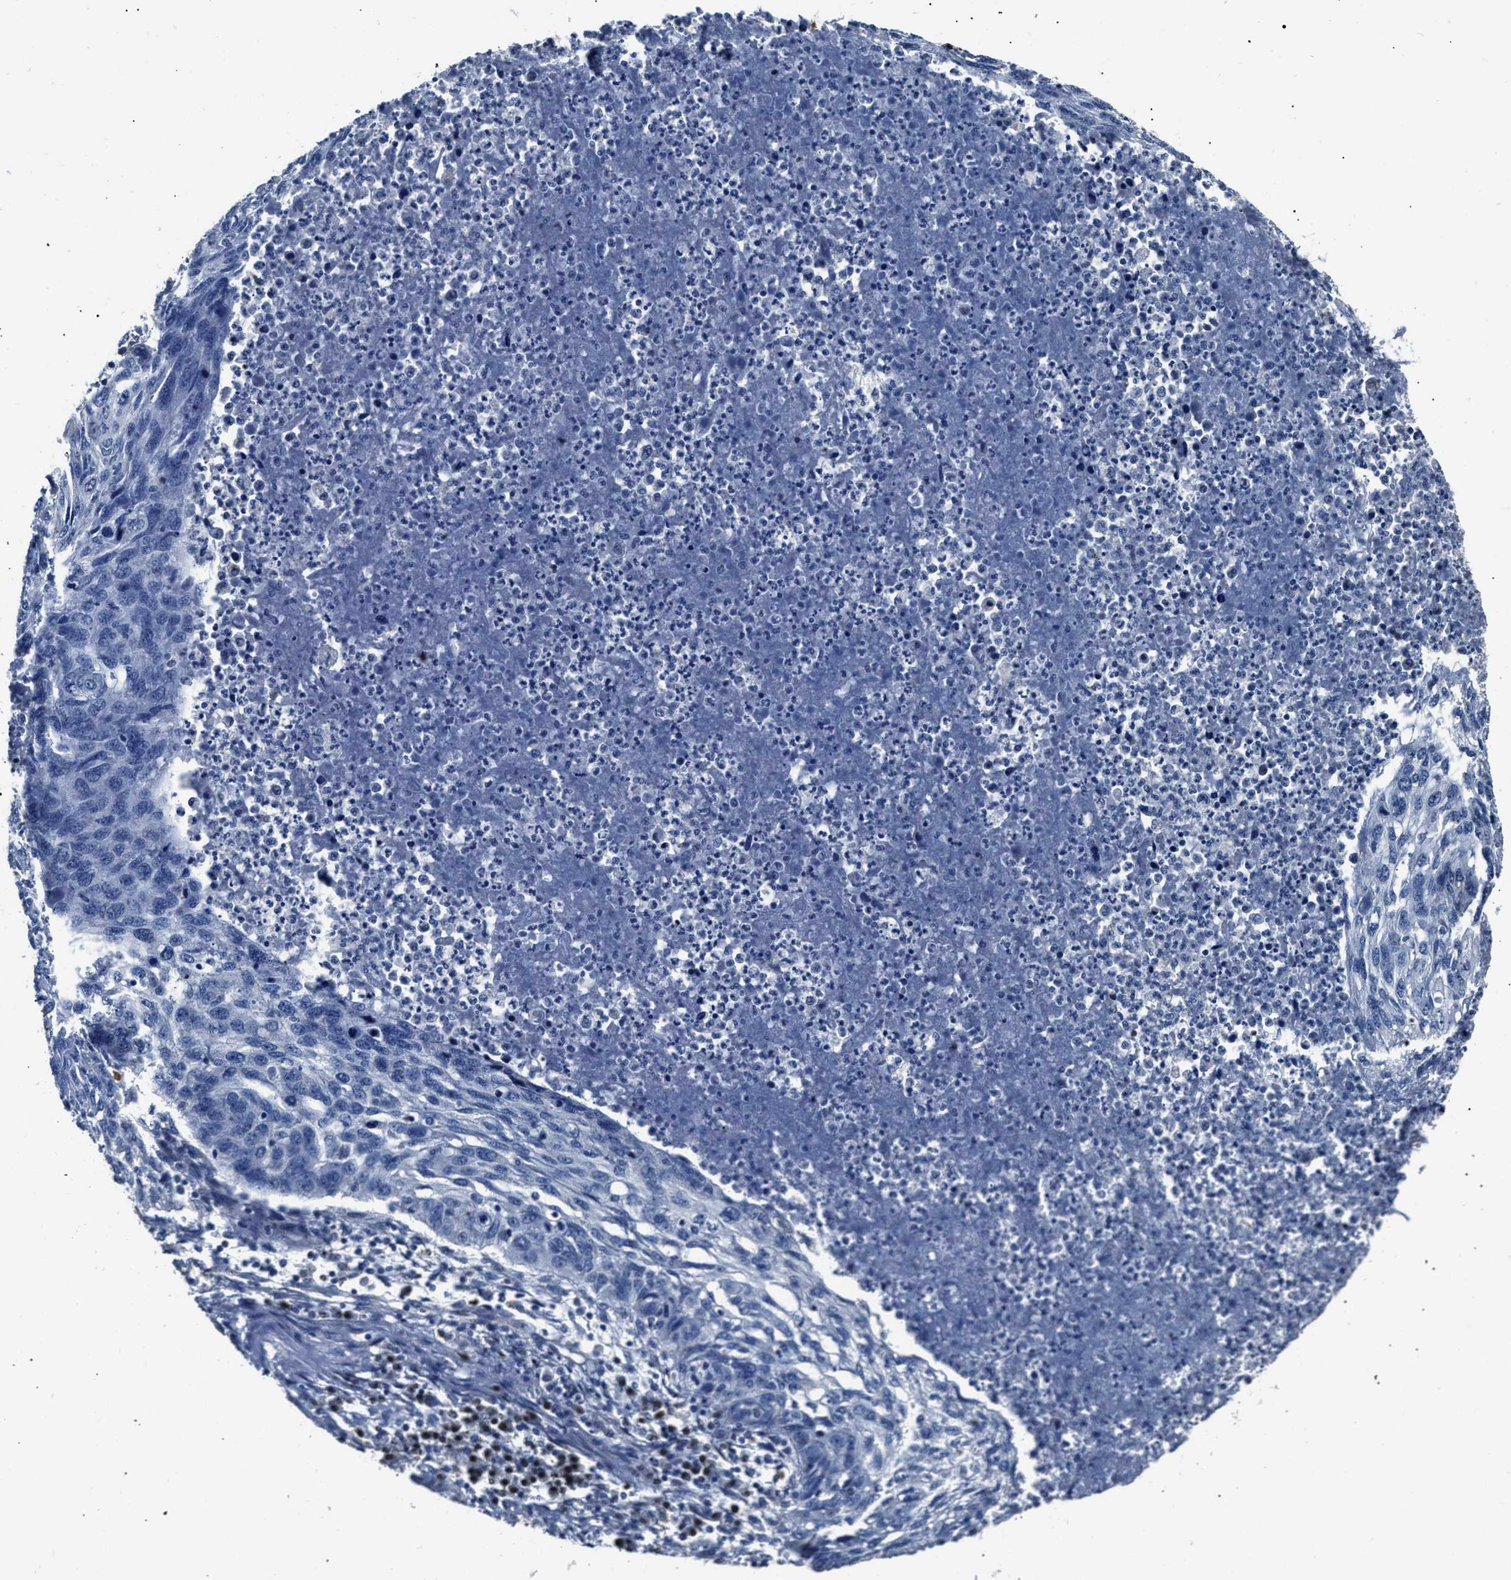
{"staining": {"intensity": "negative", "quantity": "none", "location": "none"}, "tissue": "lung cancer", "cell_type": "Tumor cells", "image_type": "cancer", "snomed": [{"axis": "morphology", "description": "Squamous cell carcinoma, NOS"}, {"axis": "topography", "description": "Lung"}], "caption": "A high-resolution photomicrograph shows immunohistochemistry (IHC) staining of lung cancer, which exhibits no significant staining in tumor cells. (Stains: DAB immunohistochemistry (IHC) with hematoxylin counter stain, Microscopy: brightfield microscopy at high magnification).", "gene": "NSUN5", "patient": {"sex": "female", "age": 63}}